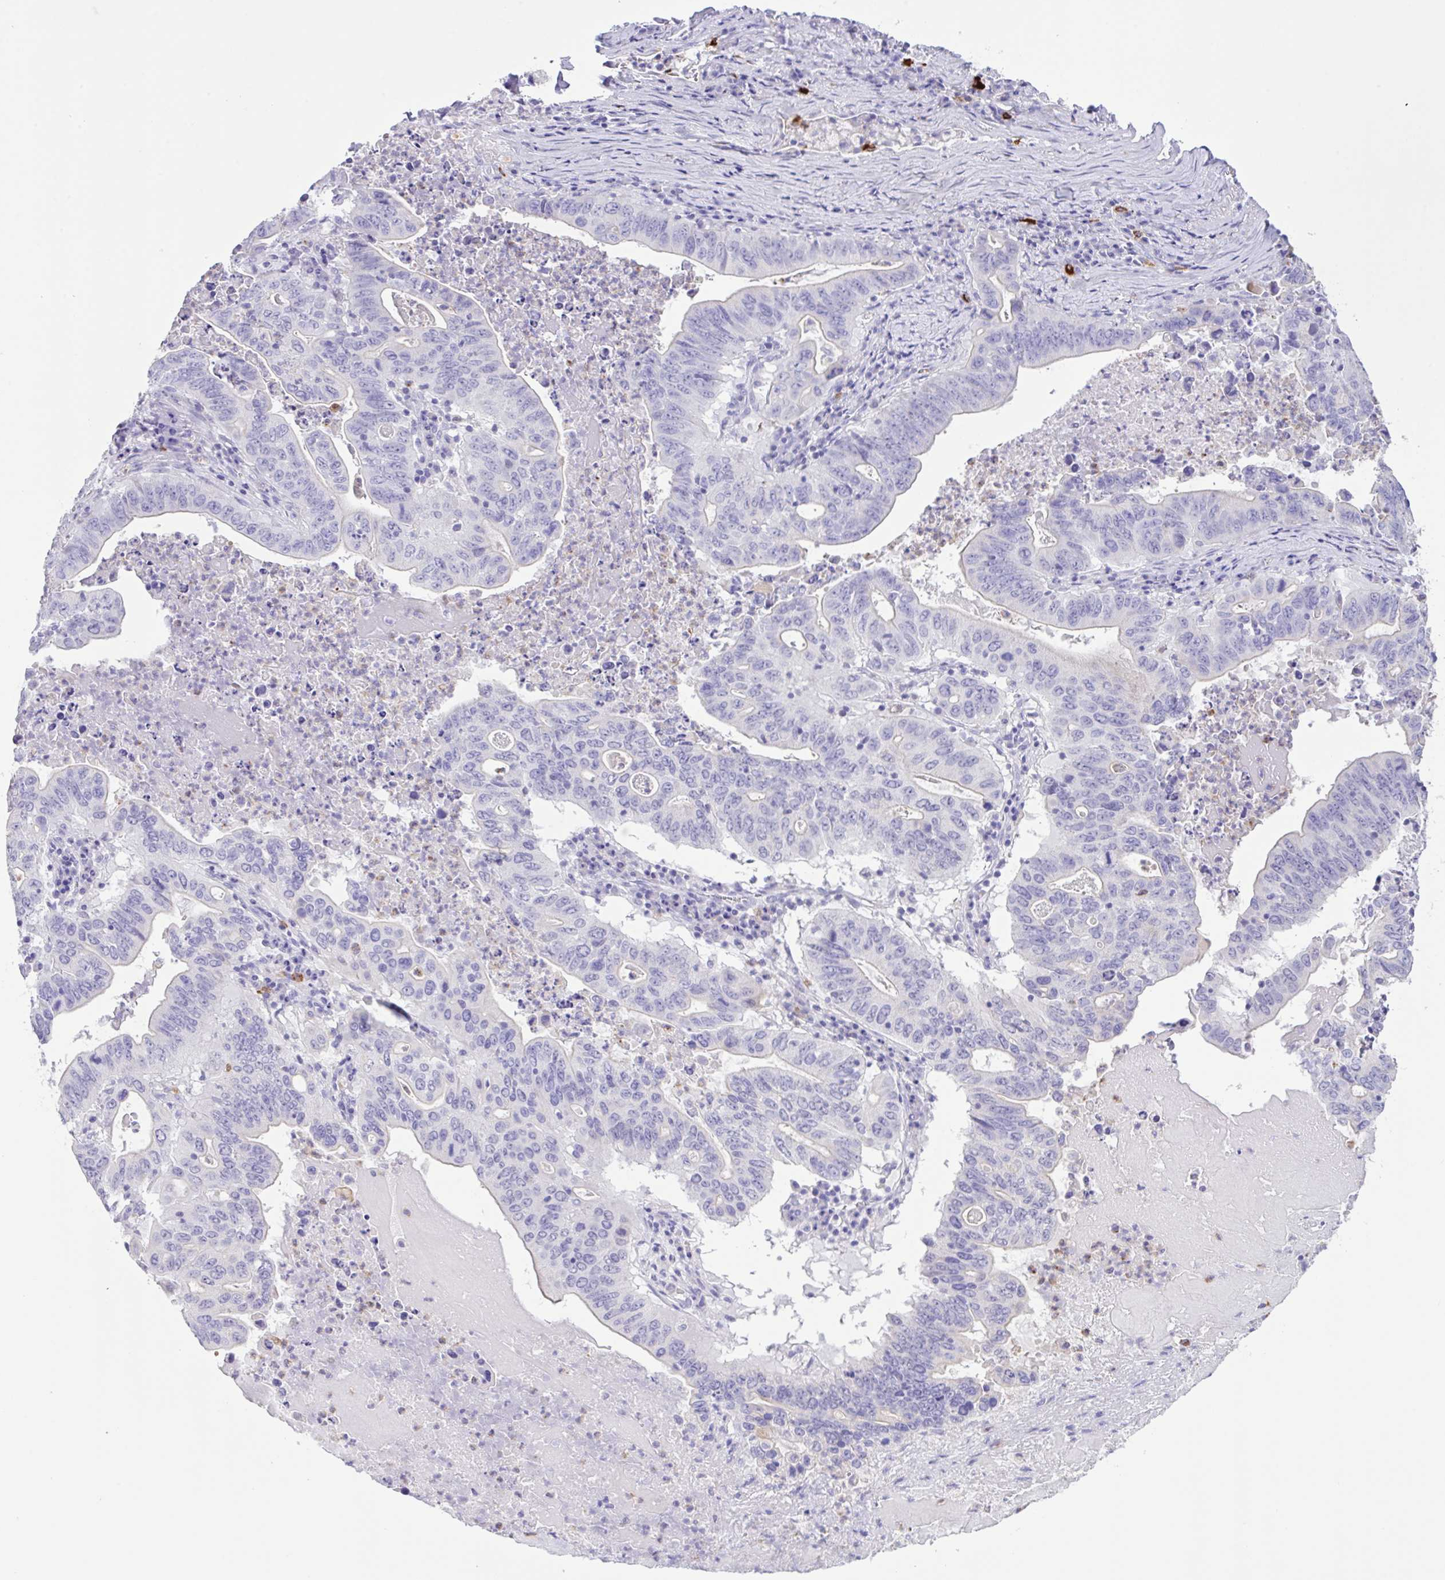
{"staining": {"intensity": "negative", "quantity": "none", "location": "none"}, "tissue": "lung cancer", "cell_type": "Tumor cells", "image_type": "cancer", "snomed": [{"axis": "morphology", "description": "Adenocarcinoma, NOS"}, {"axis": "topography", "description": "Lung"}], "caption": "Immunohistochemistry (IHC) photomicrograph of human lung cancer (adenocarcinoma) stained for a protein (brown), which exhibits no staining in tumor cells.", "gene": "CST11", "patient": {"sex": "female", "age": 60}}